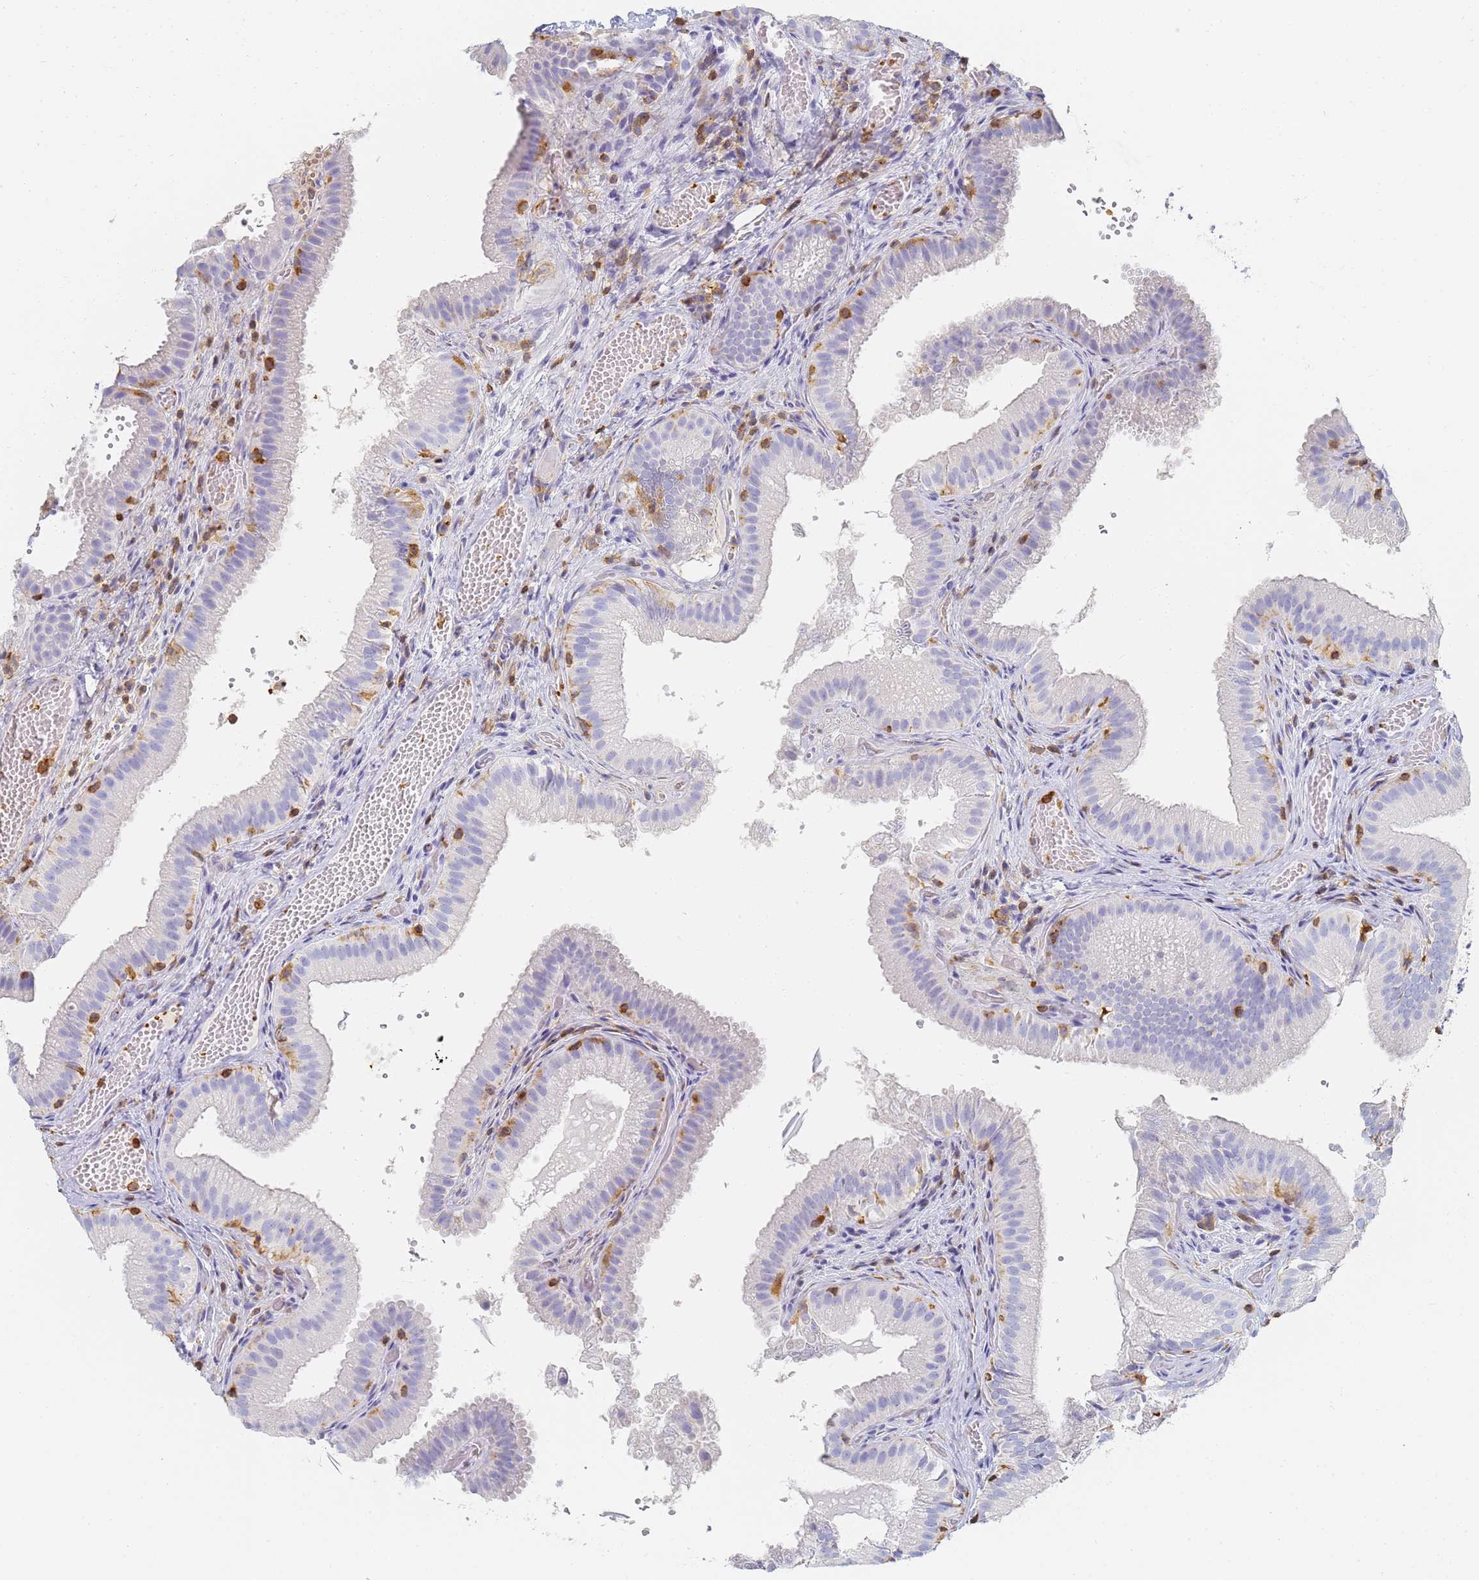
{"staining": {"intensity": "negative", "quantity": "none", "location": "none"}, "tissue": "gallbladder", "cell_type": "Glandular cells", "image_type": "normal", "snomed": [{"axis": "morphology", "description": "Normal tissue, NOS"}, {"axis": "topography", "description": "Gallbladder"}], "caption": "This is an IHC image of unremarkable human gallbladder. There is no staining in glandular cells.", "gene": "BIN2", "patient": {"sex": "female", "age": 30}}